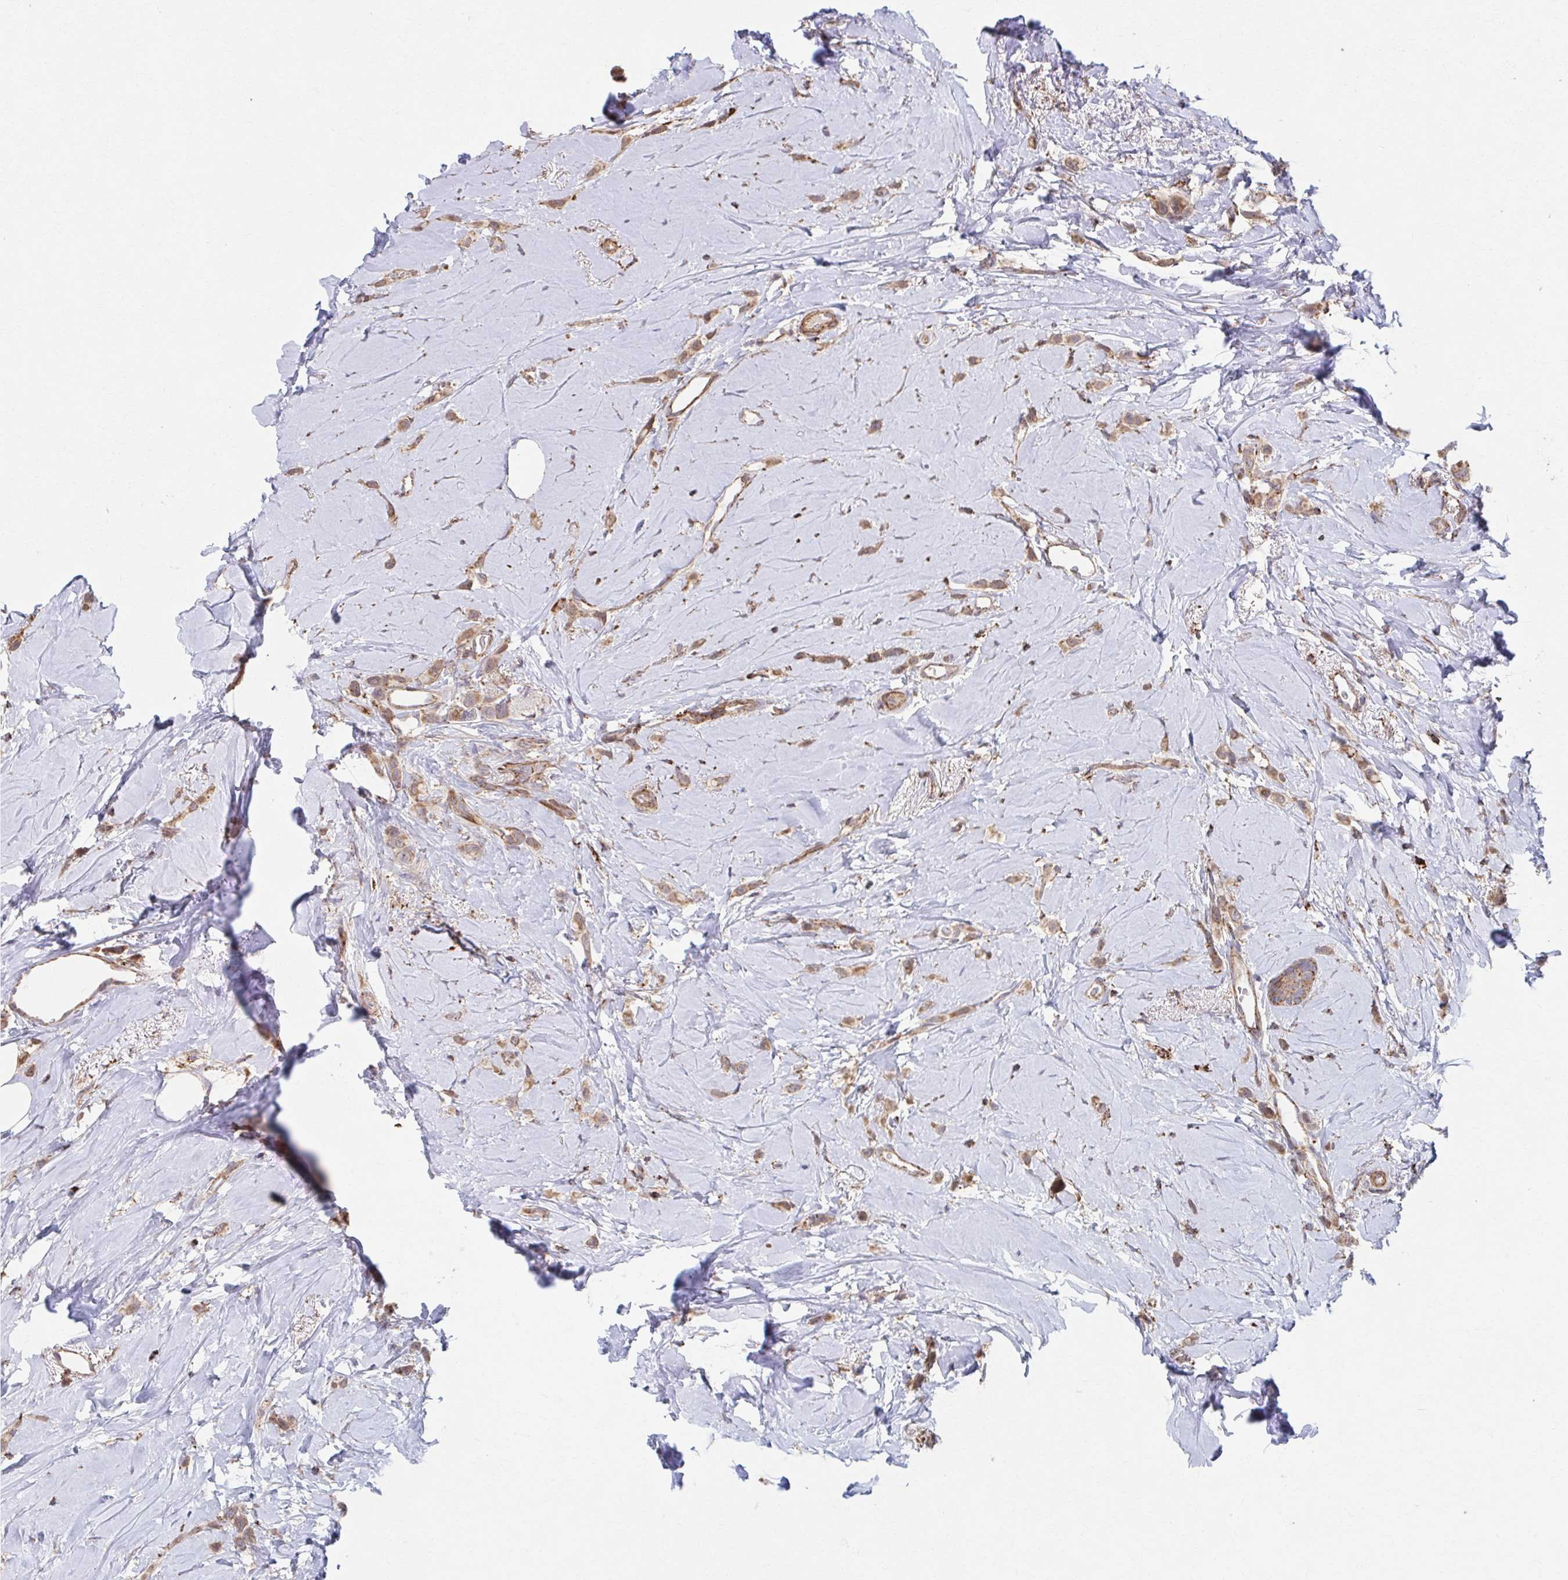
{"staining": {"intensity": "weak", "quantity": ">75%", "location": "cytoplasmic/membranous"}, "tissue": "breast cancer", "cell_type": "Tumor cells", "image_type": "cancer", "snomed": [{"axis": "morphology", "description": "Lobular carcinoma"}, {"axis": "topography", "description": "Breast"}], "caption": "IHC of lobular carcinoma (breast) demonstrates low levels of weak cytoplasmic/membranous staining in about >75% of tumor cells.", "gene": "KLHL34", "patient": {"sex": "female", "age": 66}}